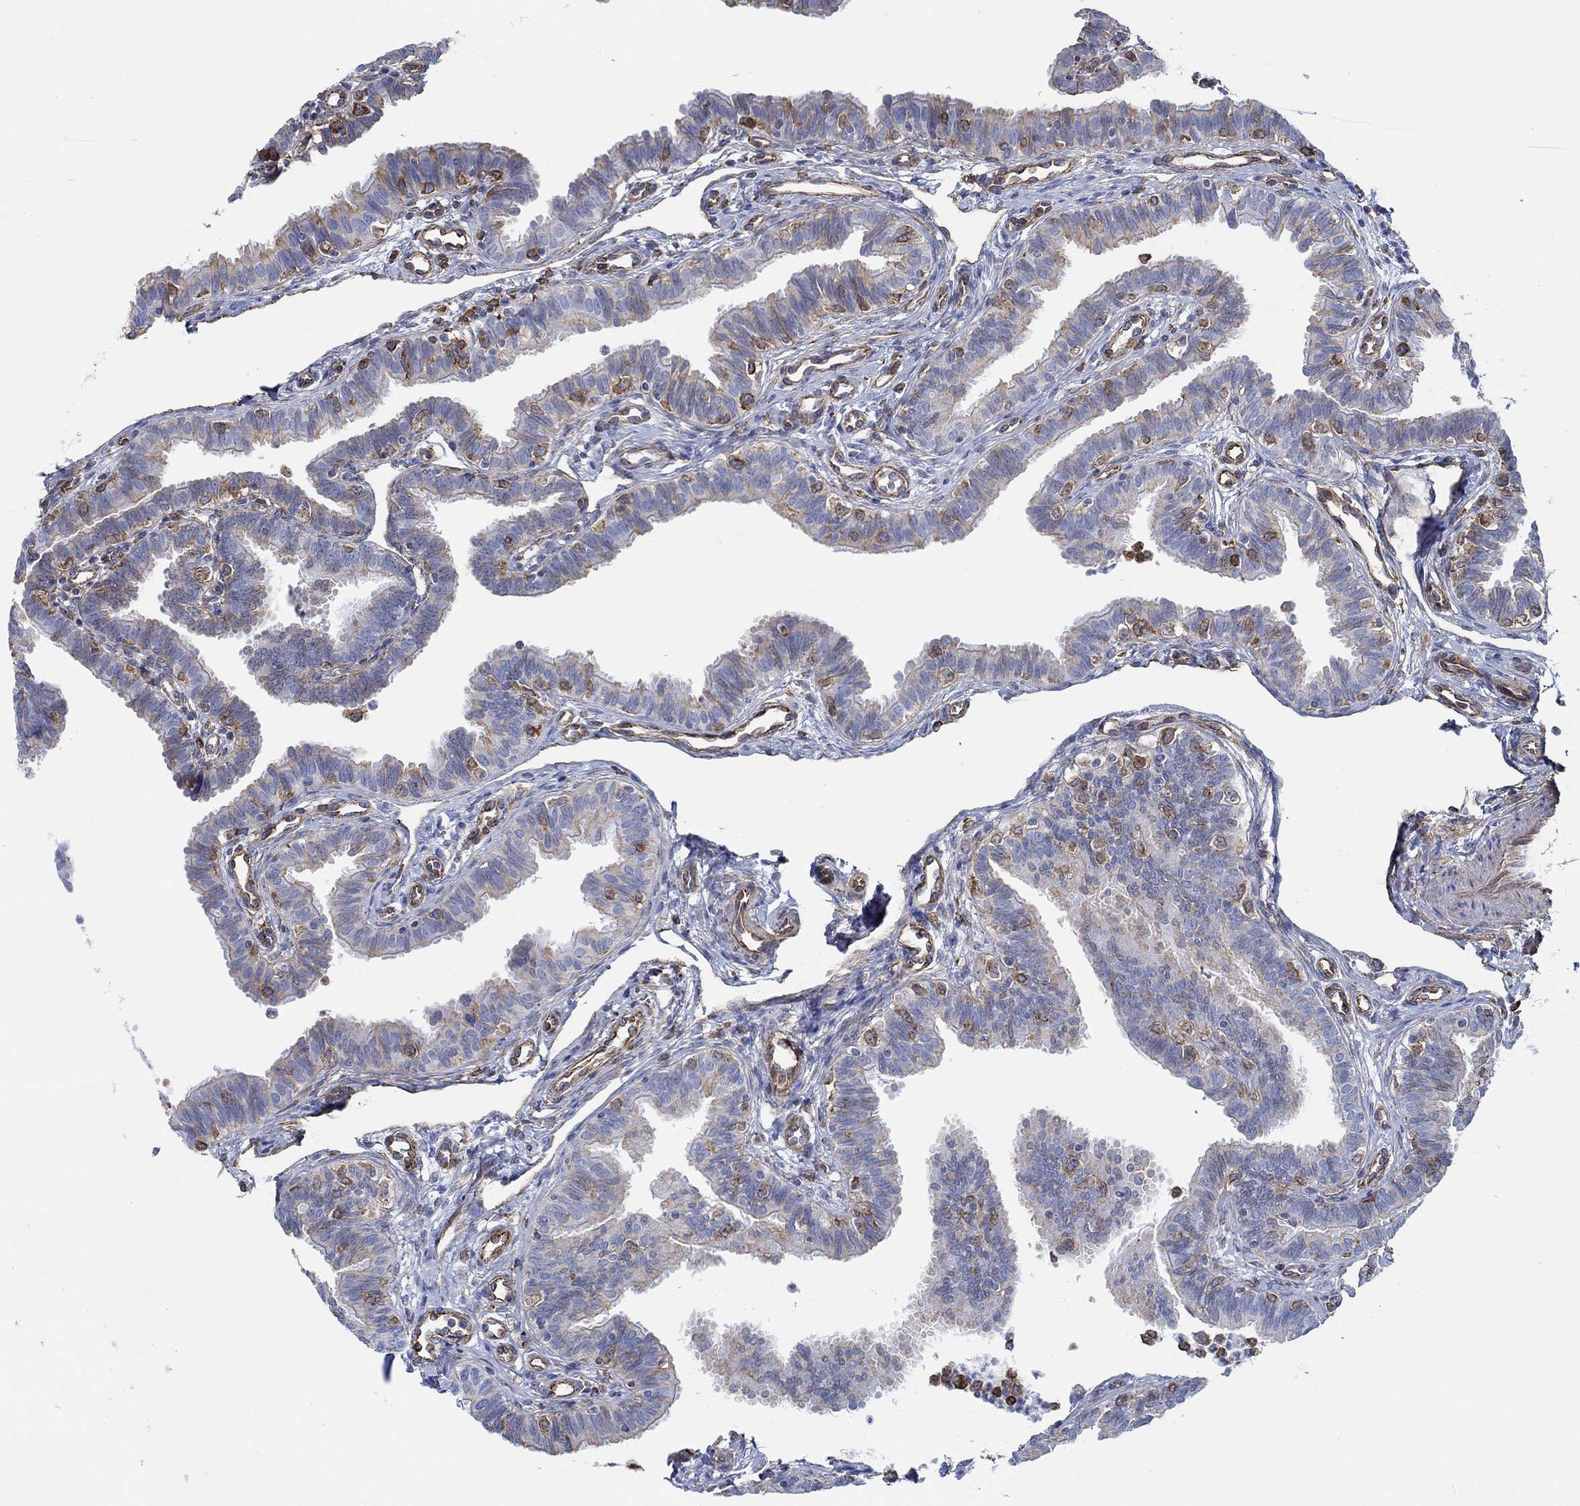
{"staining": {"intensity": "strong", "quantity": "<25%", "location": "cytoplasmic/membranous"}, "tissue": "fallopian tube", "cell_type": "Glandular cells", "image_type": "normal", "snomed": [{"axis": "morphology", "description": "Normal tissue, NOS"}, {"axis": "topography", "description": "Fallopian tube"}], "caption": "Immunohistochemistry (DAB) staining of normal fallopian tube demonstrates strong cytoplasmic/membranous protein expression in approximately <25% of glandular cells.", "gene": "STC2", "patient": {"sex": "female", "age": 36}}